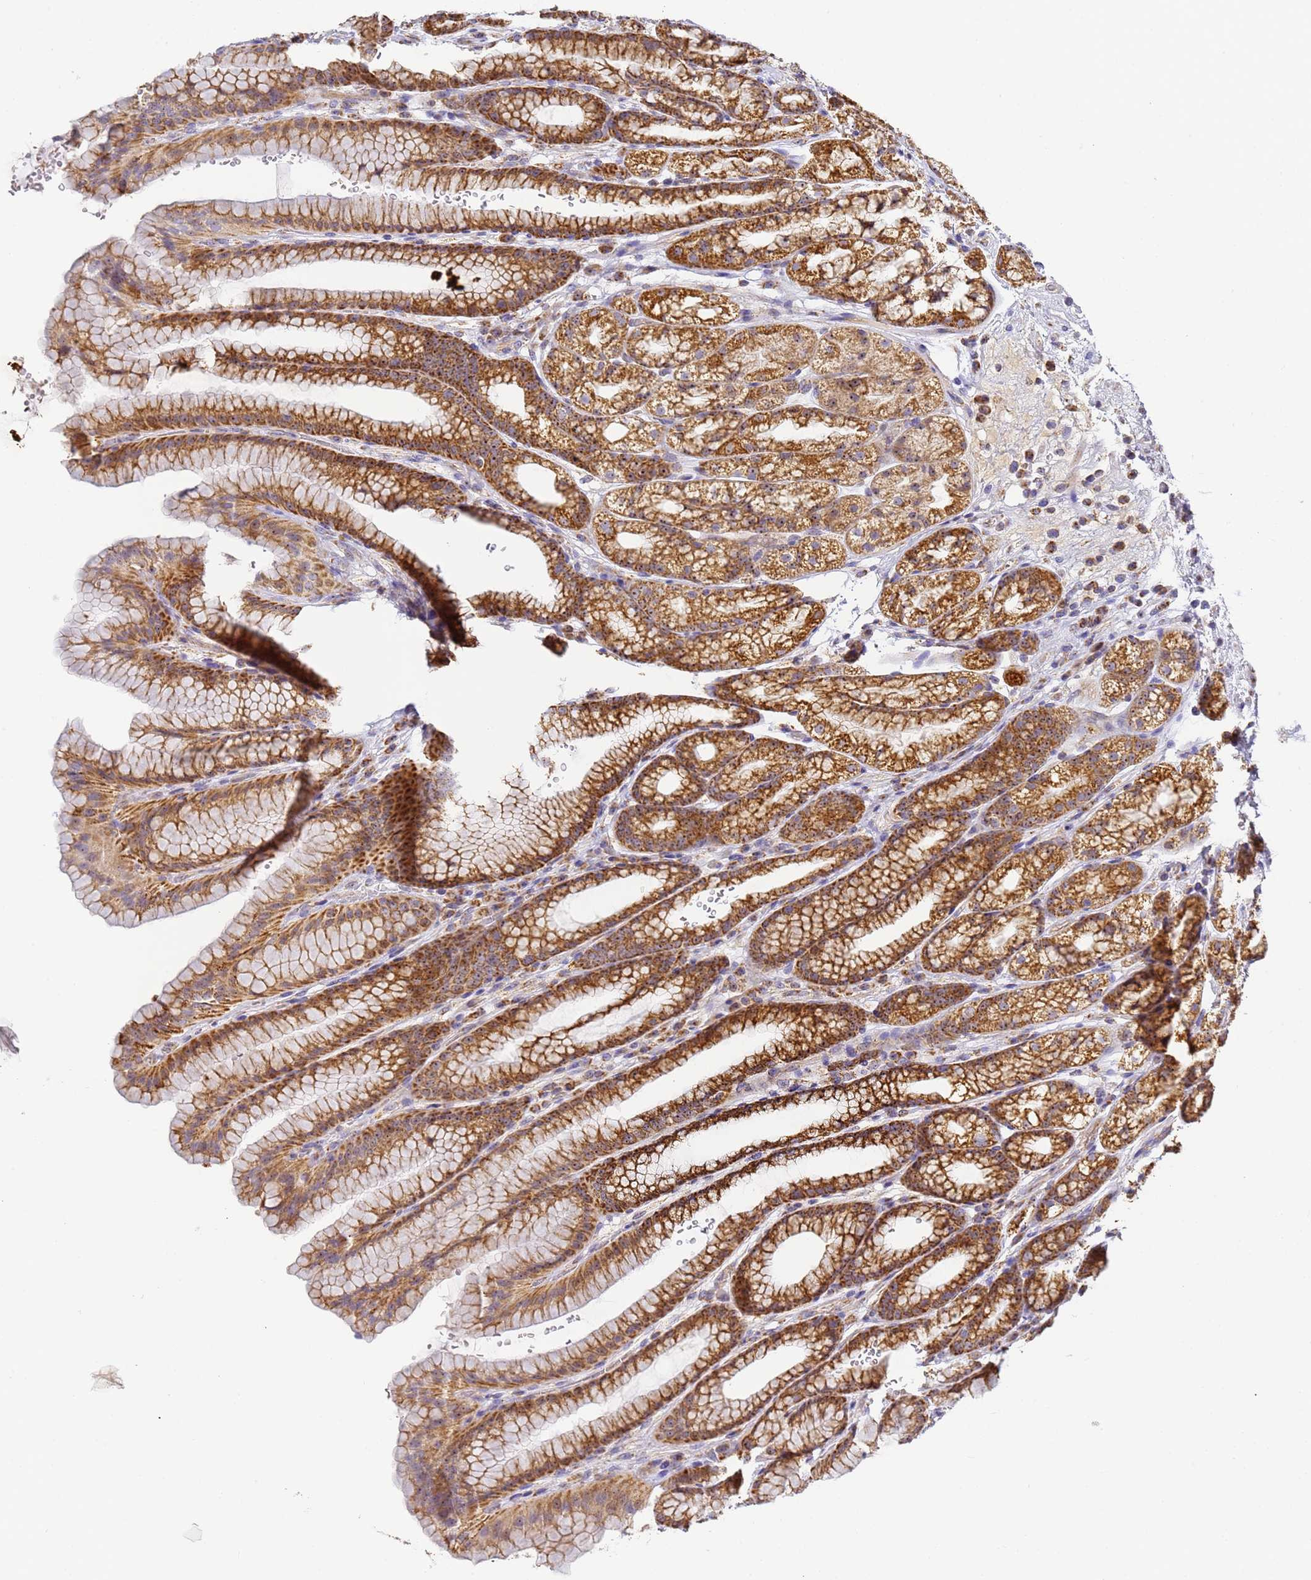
{"staining": {"intensity": "strong", "quantity": ">75%", "location": "cytoplasmic/membranous"}, "tissue": "stomach", "cell_type": "Glandular cells", "image_type": "normal", "snomed": [{"axis": "morphology", "description": "Normal tissue, NOS"}, {"axis": "morphology", "description": "Adenocarcinoma, NOS"}, {"axis": "topography", "description": "Stomach"}], "caption": "This micrograph reveals immunohistochemistry staining of normal human stomach, with high strong cytoplasmic/membranous expression in approximately >75% of glandular cells.", "gene": "FRG2B", "patient": {"sex": "male", "age": 57}}